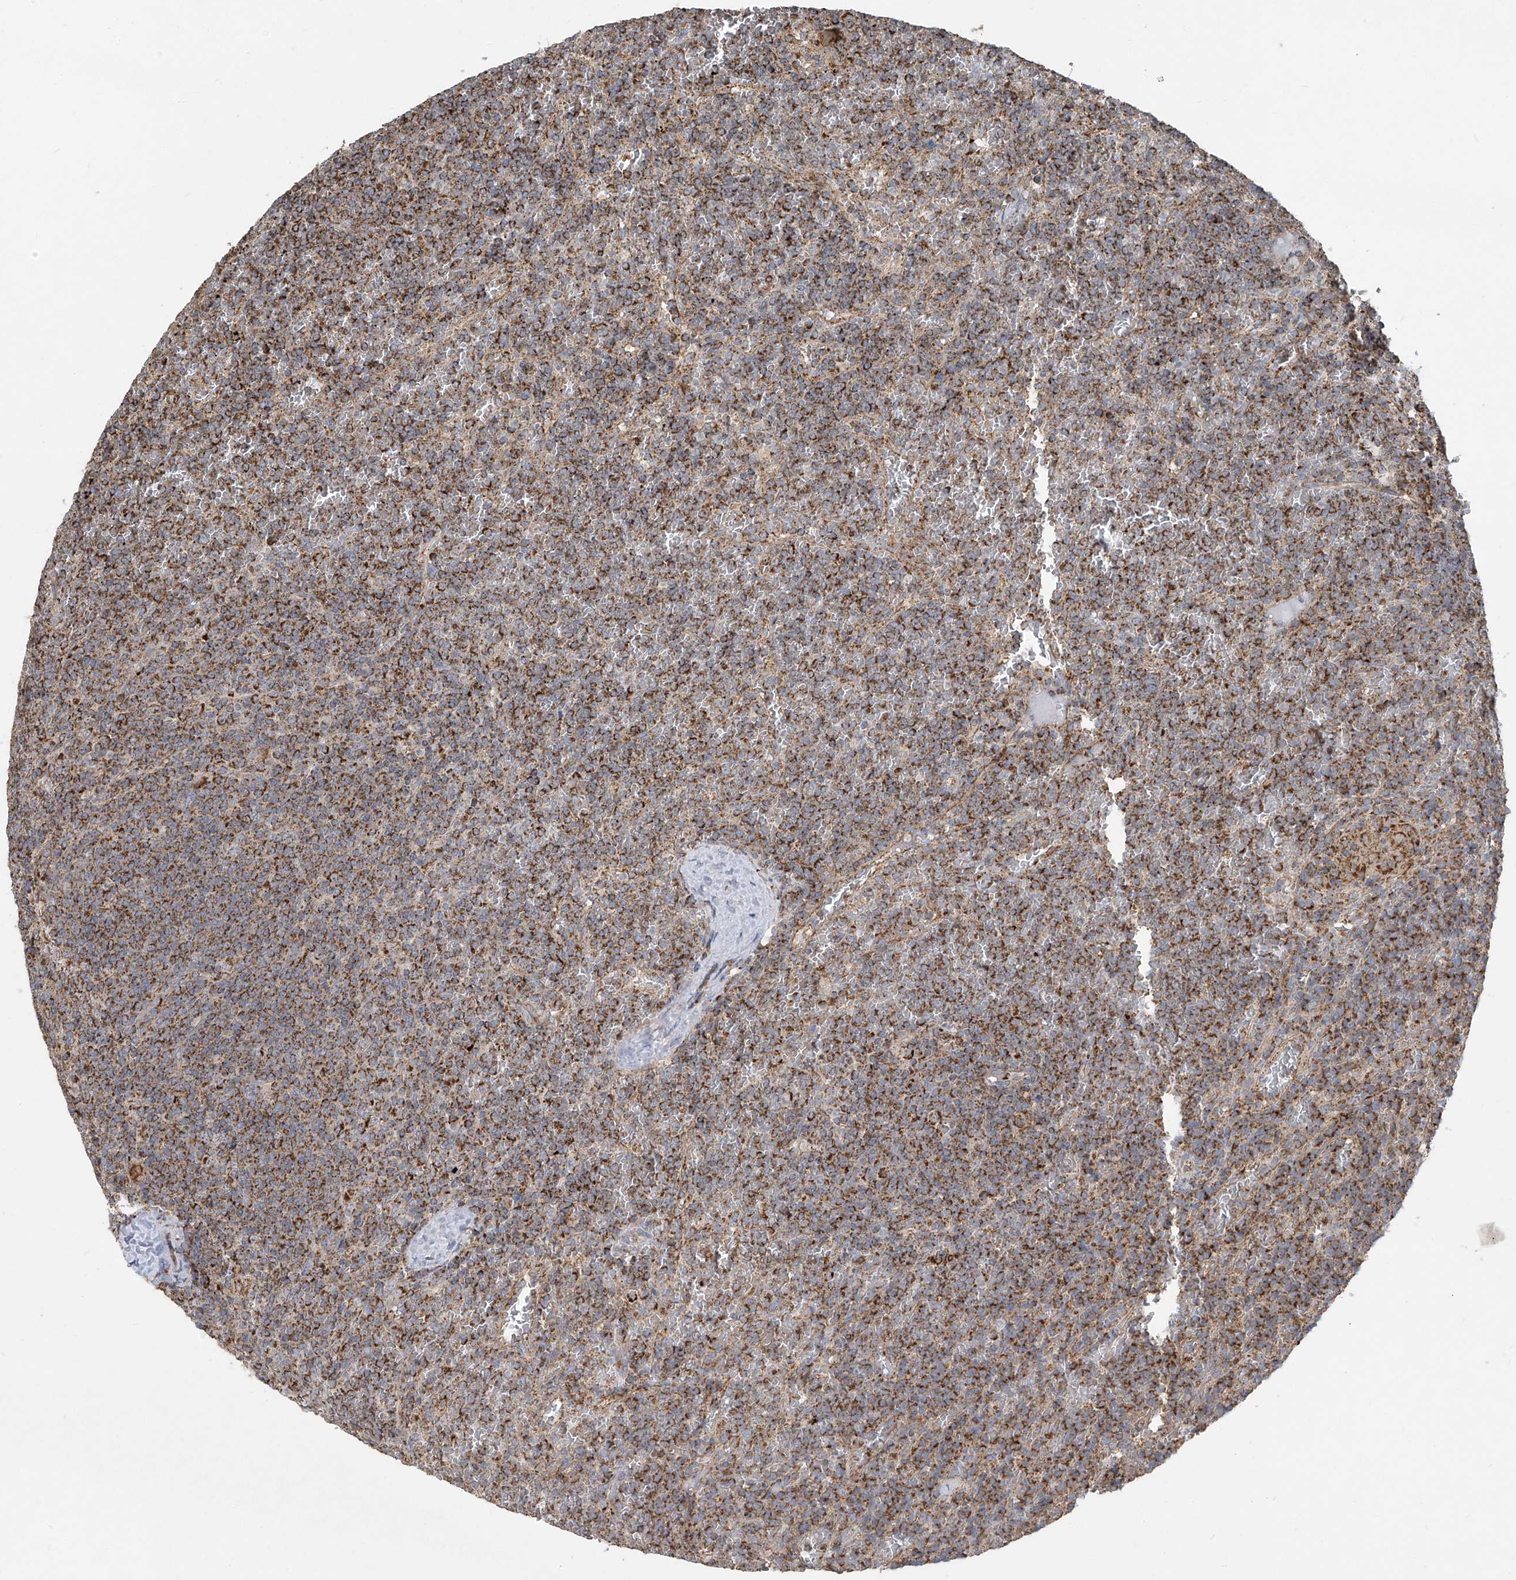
{"staining": {"intensity": "moderate", "quantity": ">75%", "location": "cytoplasmic/membranous"}, "tissue": "lymphoma", "cell_type": "Tumor cells", "image_type": "cancer", "snomed": [{"axis": "morphology", "description": "Malignant lymphoma, non-Hodgkin's type, Low grade"}, {"axis": "topography", "description": "Spleen"}], "caption": "IHC of low-grade malignant lymphoma, non-Hodgkin's type displays medium levels of moderate cytoplasmic/membranous staining in approximately >75% of tumor cells. (Stains: DAB (3,3'-diaminobenzidine) in brown, nuclei in blue, Microscopy: brightfield microscopy at high magnification).", "gene": "UQCC1", "patient": {"sex": "female", "age": 19}}